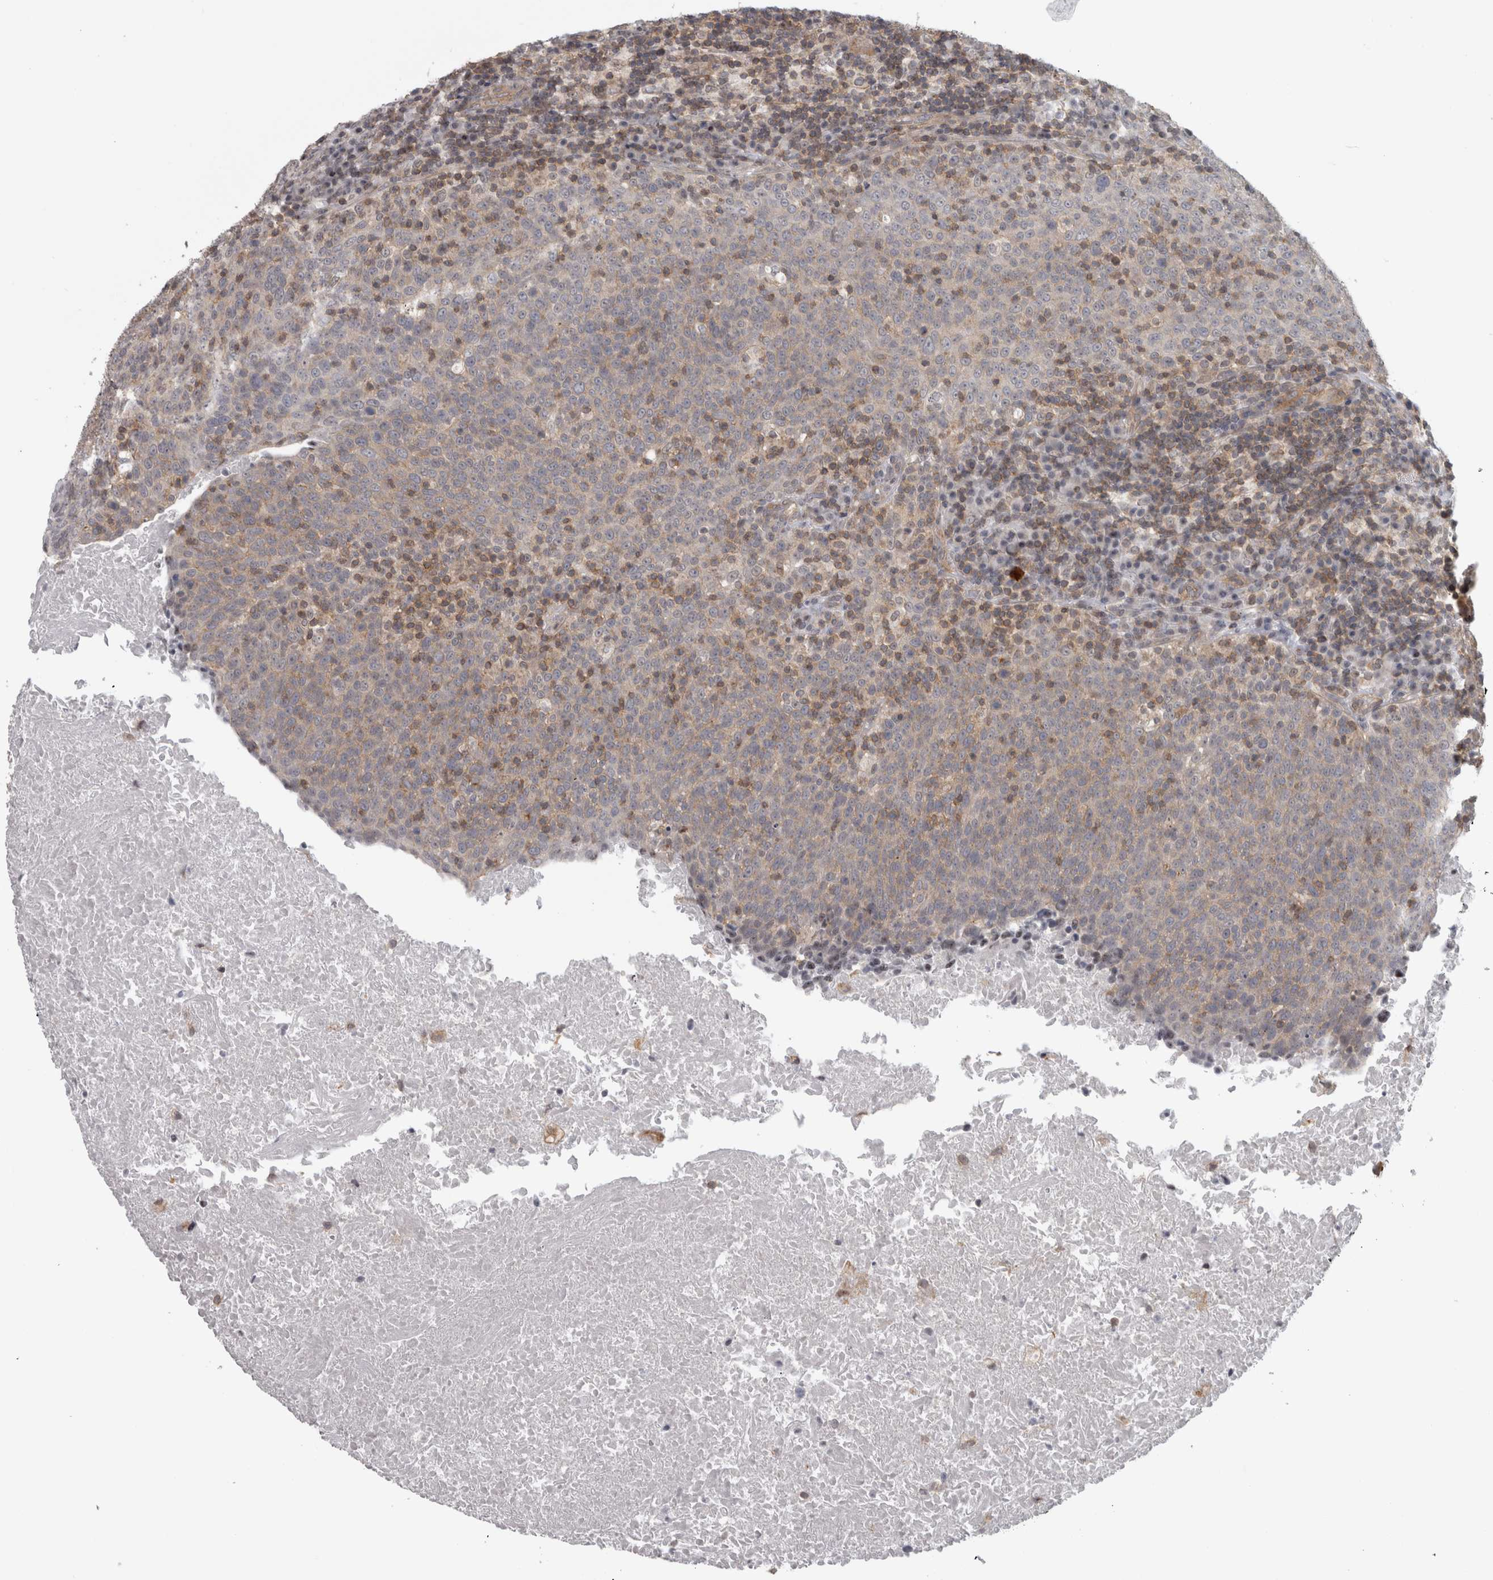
{"staining": {"intensity": "weak", "quantity": ">75%", "location": "cytoplasmic/membranous"}, "tissue": "head and neck cancer", "cell_type": "Tumor cells", "image_type": "cancer", "snomed": [{"axis": "morphology", "description": "Squamous cell carcinoma, NOS"}, {"axis": "morphology", "description": "Squamous cell carcinoma, metastatic, NOS"}, {"axis": "topography", "description": "Lymph node"}, {"axis": "topography", "description": "Head-Neck"}], "caption": "This is a micrograph of immunohistochemistry (IHC) staining of head and neck cancer (squamous cell carcinoma), which shows weak staining in the cytoplasmic/membranous of tumor cells.", "gene": "PPP1R12B", "patient": {"sex": "male", "age": 62}}